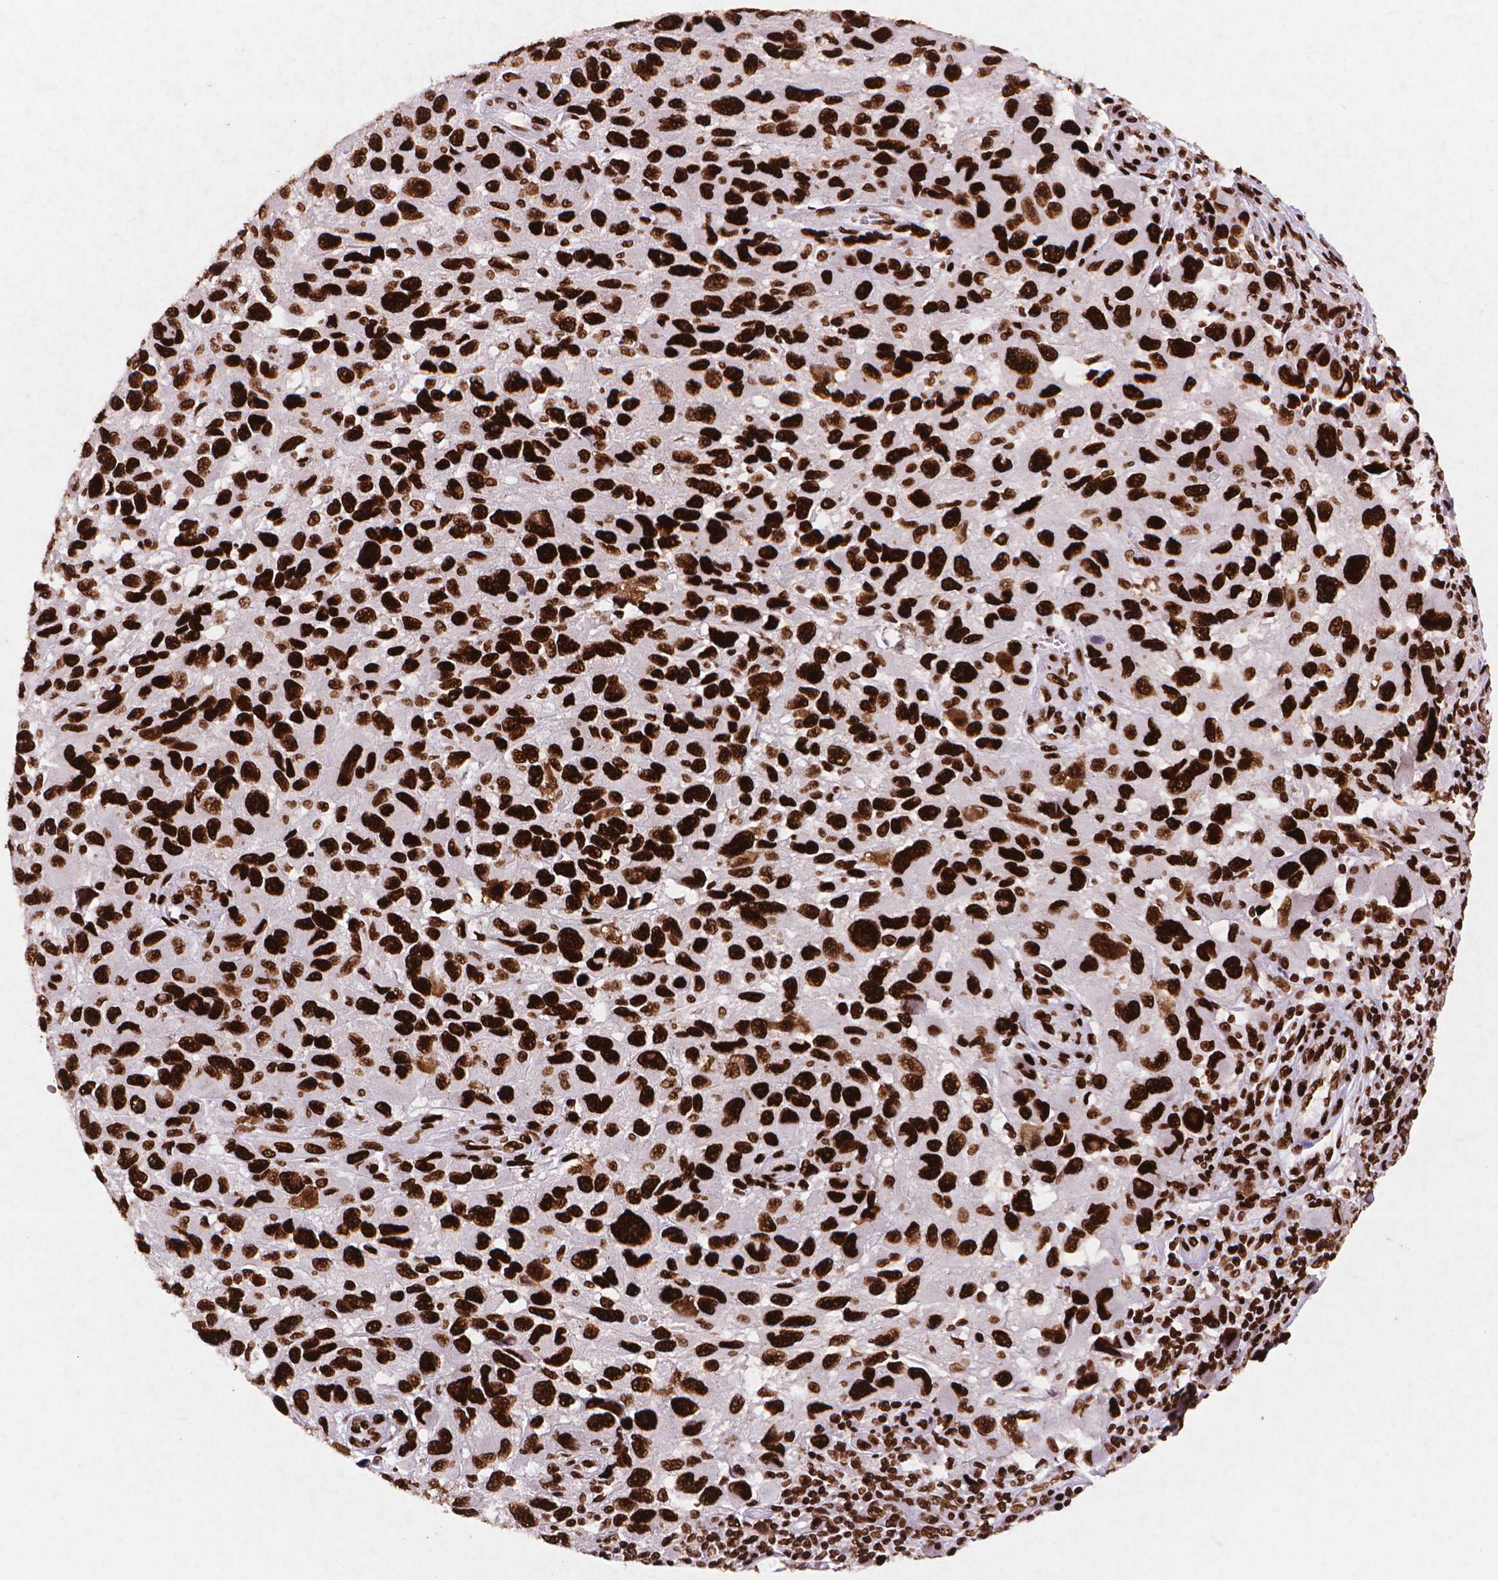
{"staining": {"intensity": "strong", "quantity": ">75%", "location": "nuclear"}, "tissue": "melanoma", "cell_type": "Tumor cells", "image_type": "cancer", "snomed": [{"axis": "morphology", "description": "Malignant melanoma, NOS"}, {"axis": "topography", "description": "Skin"}], "caption": "Melanoma was stained to show a protein in brown. There is high levels of strong nuclear staining in approximately >75% of tumor cells.", "gene": "CITED2", "patient": {"sex": "male", "age": 53}}